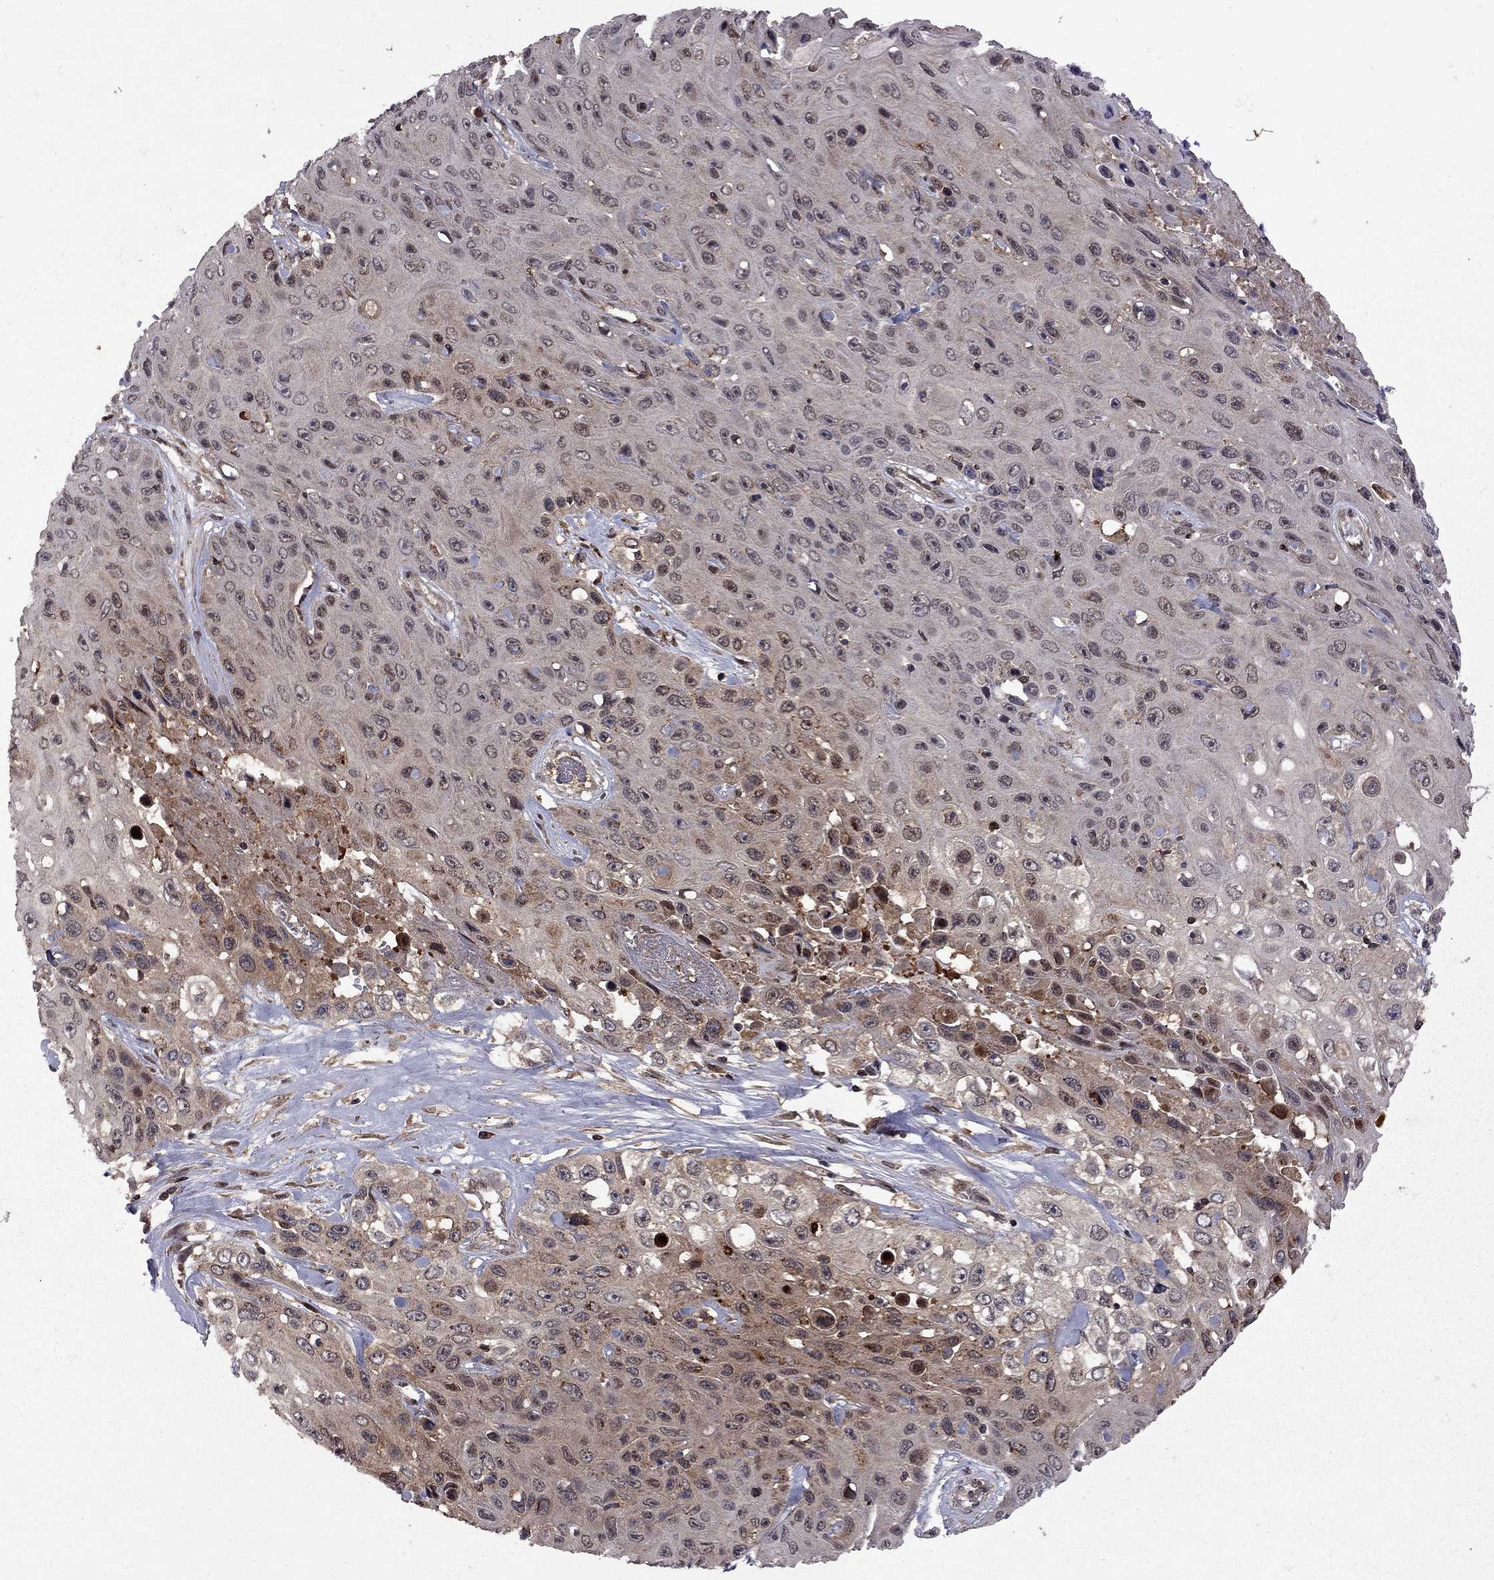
{"staining": {"intensity": "moderate", "quantity": "<25%", "location": "cytoplasmic/membranous"}, "tissue": "skin cancer", "cell_type": "Tumor cells", "image_type": "cancer", "snomed": [{"axis": "morphology", "description": "Squamous cell carcinoma, NOS"}, {"axis": "topography", "description": "Skin"}], "caption": "DAB (3,3'-diaminobenzidine) immunohistochemical staining of human skin cancer (squamous cell carcinoma) reveals moderate cytoplasmic/membranous protein positivity in approximately <25% of tumor cells.", "gene": "IPP", "patient": {"sex": "male", "age": 82}}